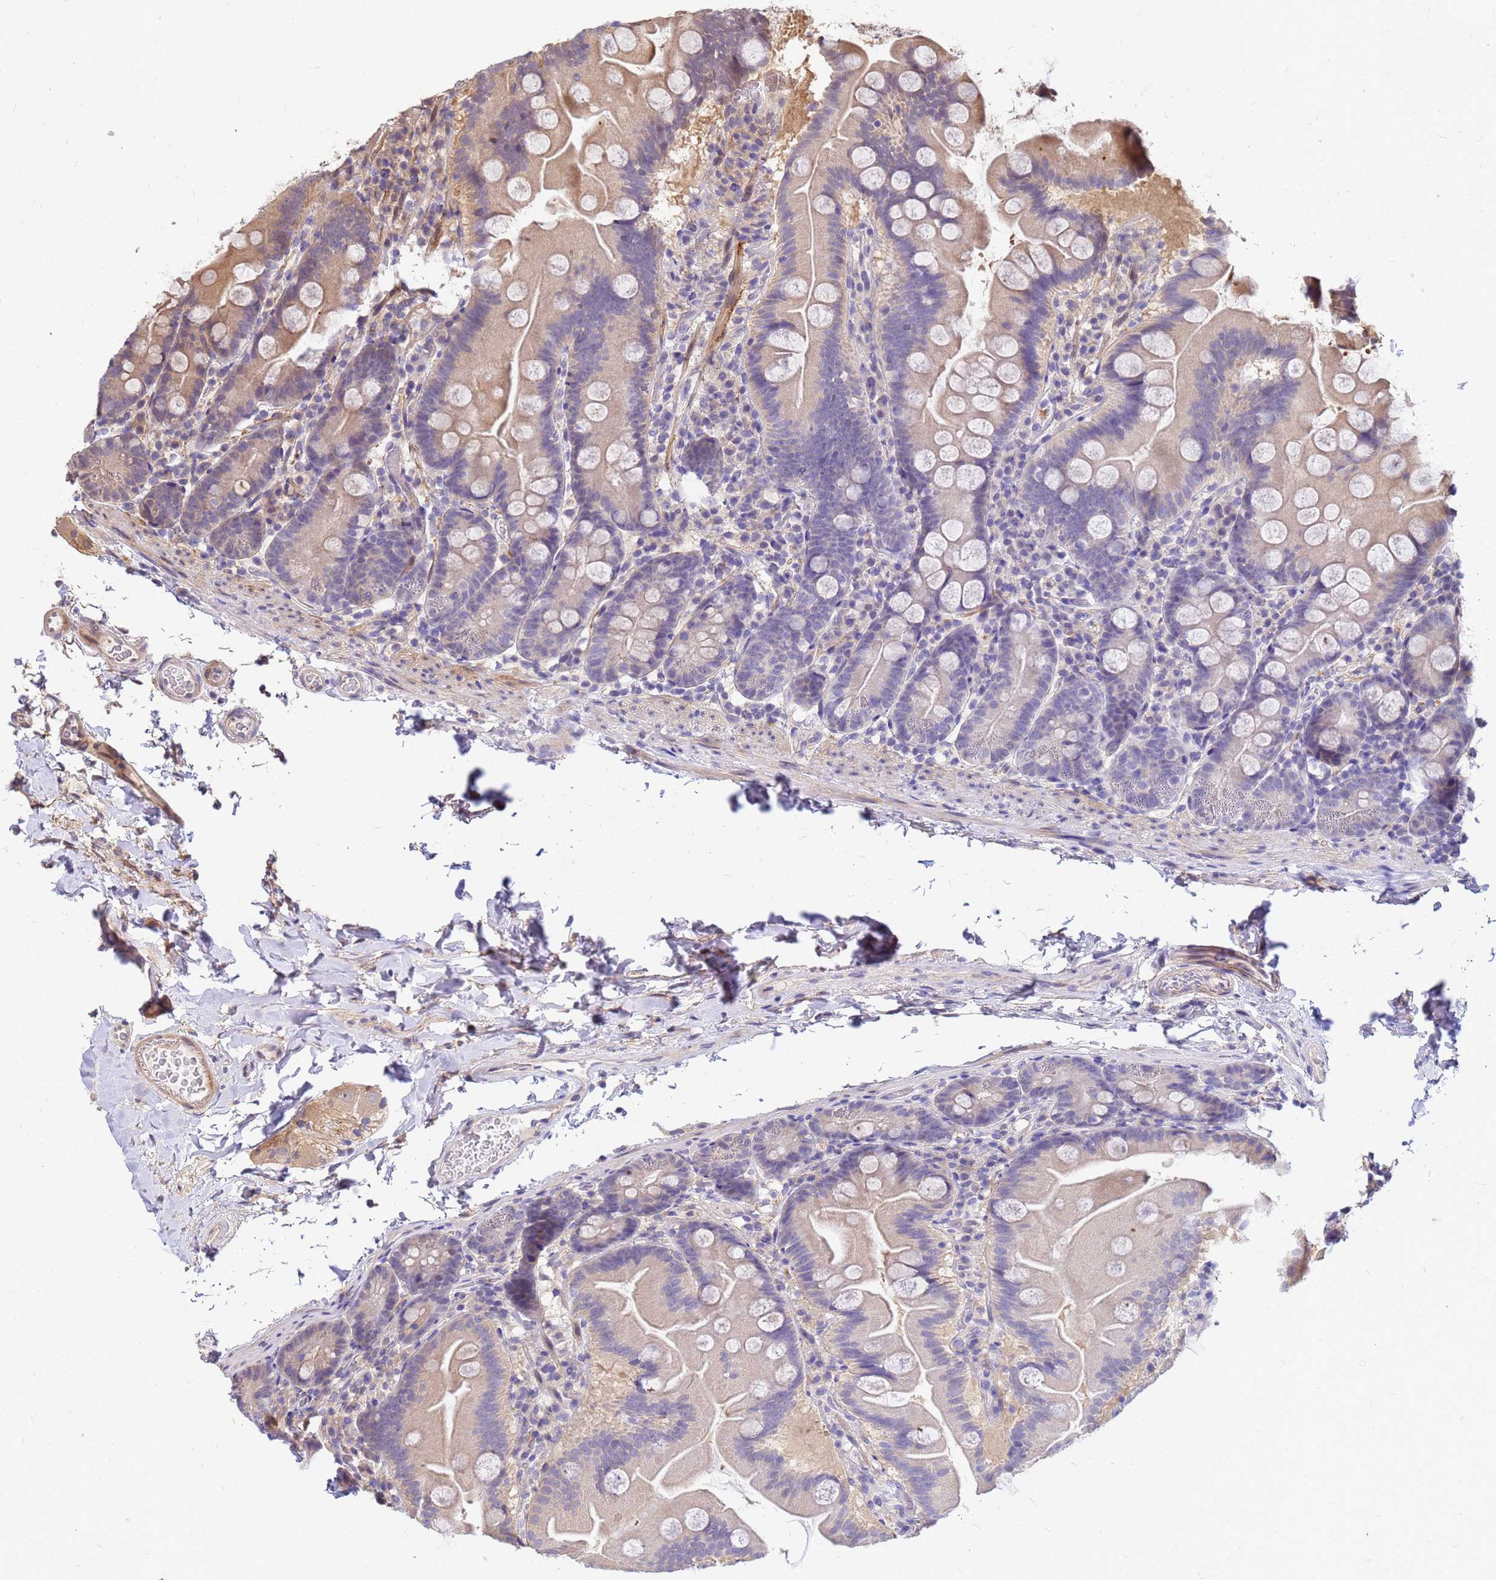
{"staining": {"intensity": "weak", "quantity": "25%-75%", "location": "cytoplasmic/membranous"}, "tissue": "small intestine", "cell_type": "Glandular cells", "image_type": "normal", "snomed": [{"axis": "morphology", "description": "Normal tissue, NOS"}, {"axis": "topography", "description": "Small intestine"}], "caption": "A brown stain shows weak cytoplasmic/membranous expression of a protein in glandular cells of normal small intestine.", "gene": "DUS4L", "patient": {"sex": "female", "age": 68}}